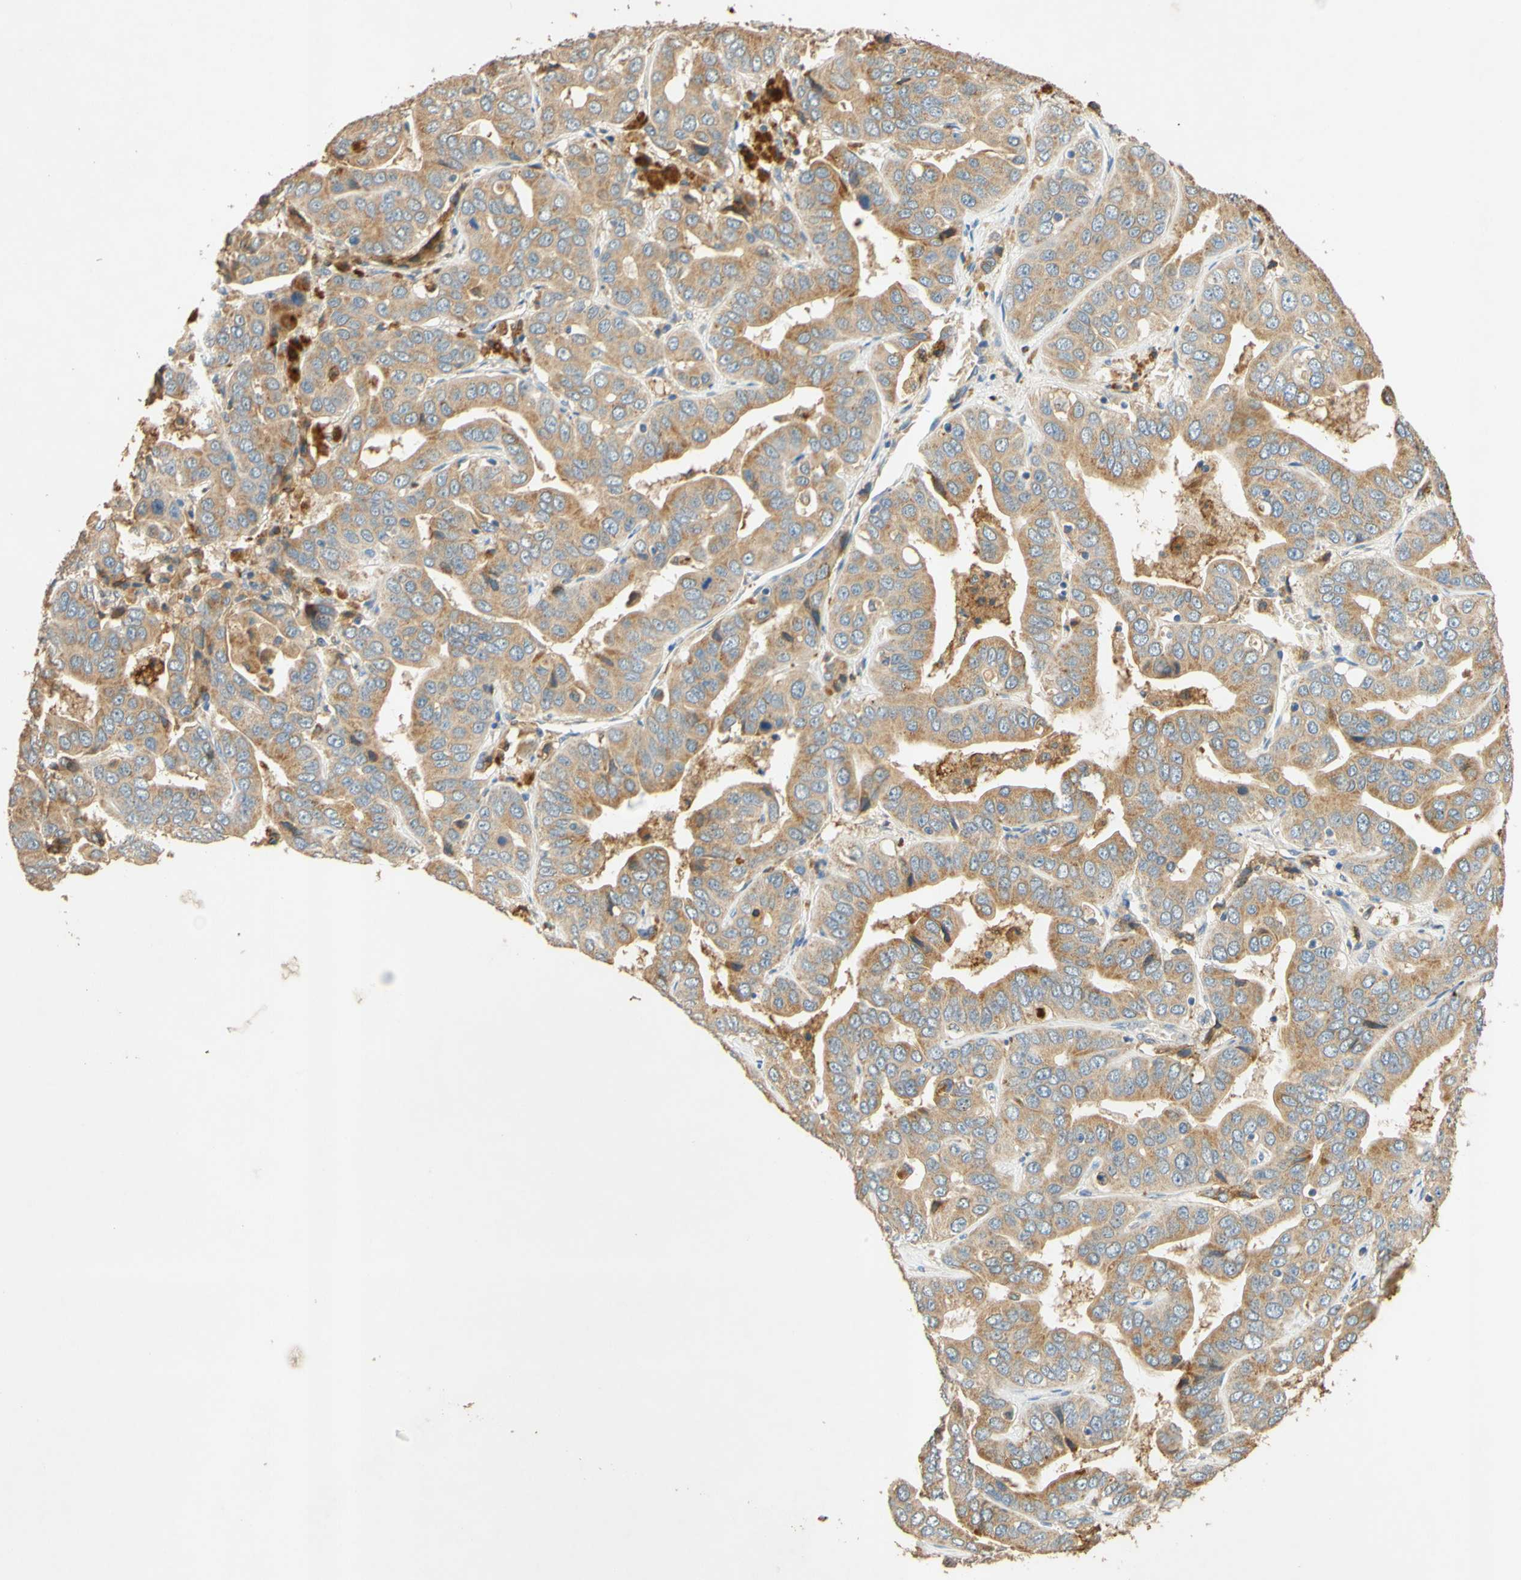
{"staining": {"intensity": "moderate", "quantity": ">75%", "location": "cytoplasmic/membranous"}, "tissue": "liver cancer", "cell_type": "Tumor cells", "image_type": "cancer", "snomed": [{"axis": "morphology", "description": "Cholangiocarcinoma"}, {"axis": "topography", "description": "Liver"}], "caption": "Immunohistochemical staining of cholangiocarcinoma (liver) exhibits medium levels of moderate cytoplasmic/membranous positivity in about >75% of tumor cells.", "gene": "ENTREP2", "patient": {"sex": "female", "age": 52}}